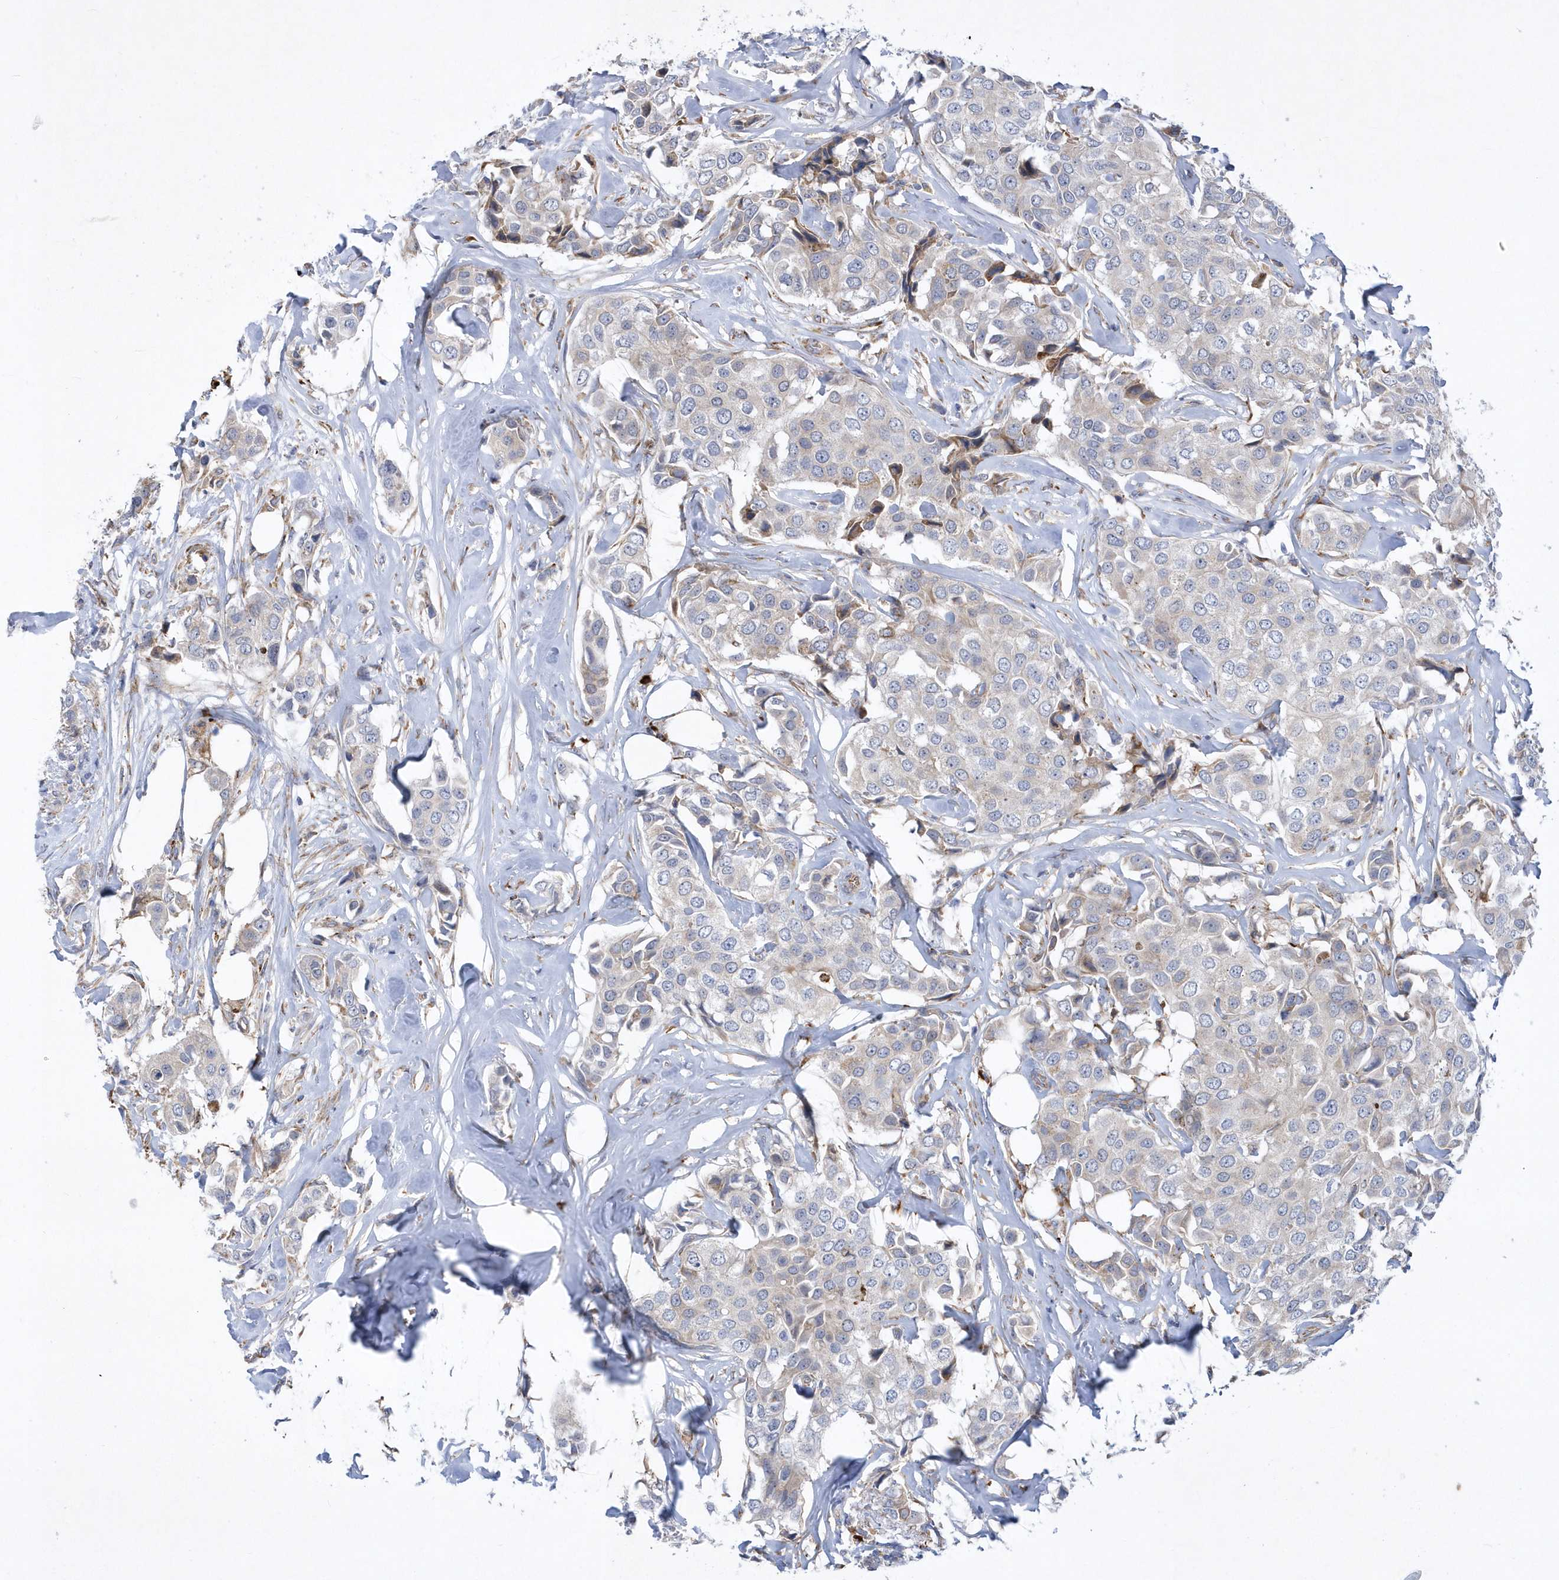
{"staining": {"intensity": "weak", "quantity": "<25%", "location": "cytoplasmic/membranous"}, "tissue": "breast cancer", "cell_type": "Tumor cells", "image_type": "cancer", "snomed": [{"axis": "morphology", "description": "Duct carcinoma"}, {"axis": "topography", "description": "Breast"}], "caption": "DAB (3,3'-diaminobenzidine) immunohistochemical staining of human breast cancer shows no significant expression in tumor cells.", "gene": "MED31", "patient": {"sex": "female", "age": 80}}